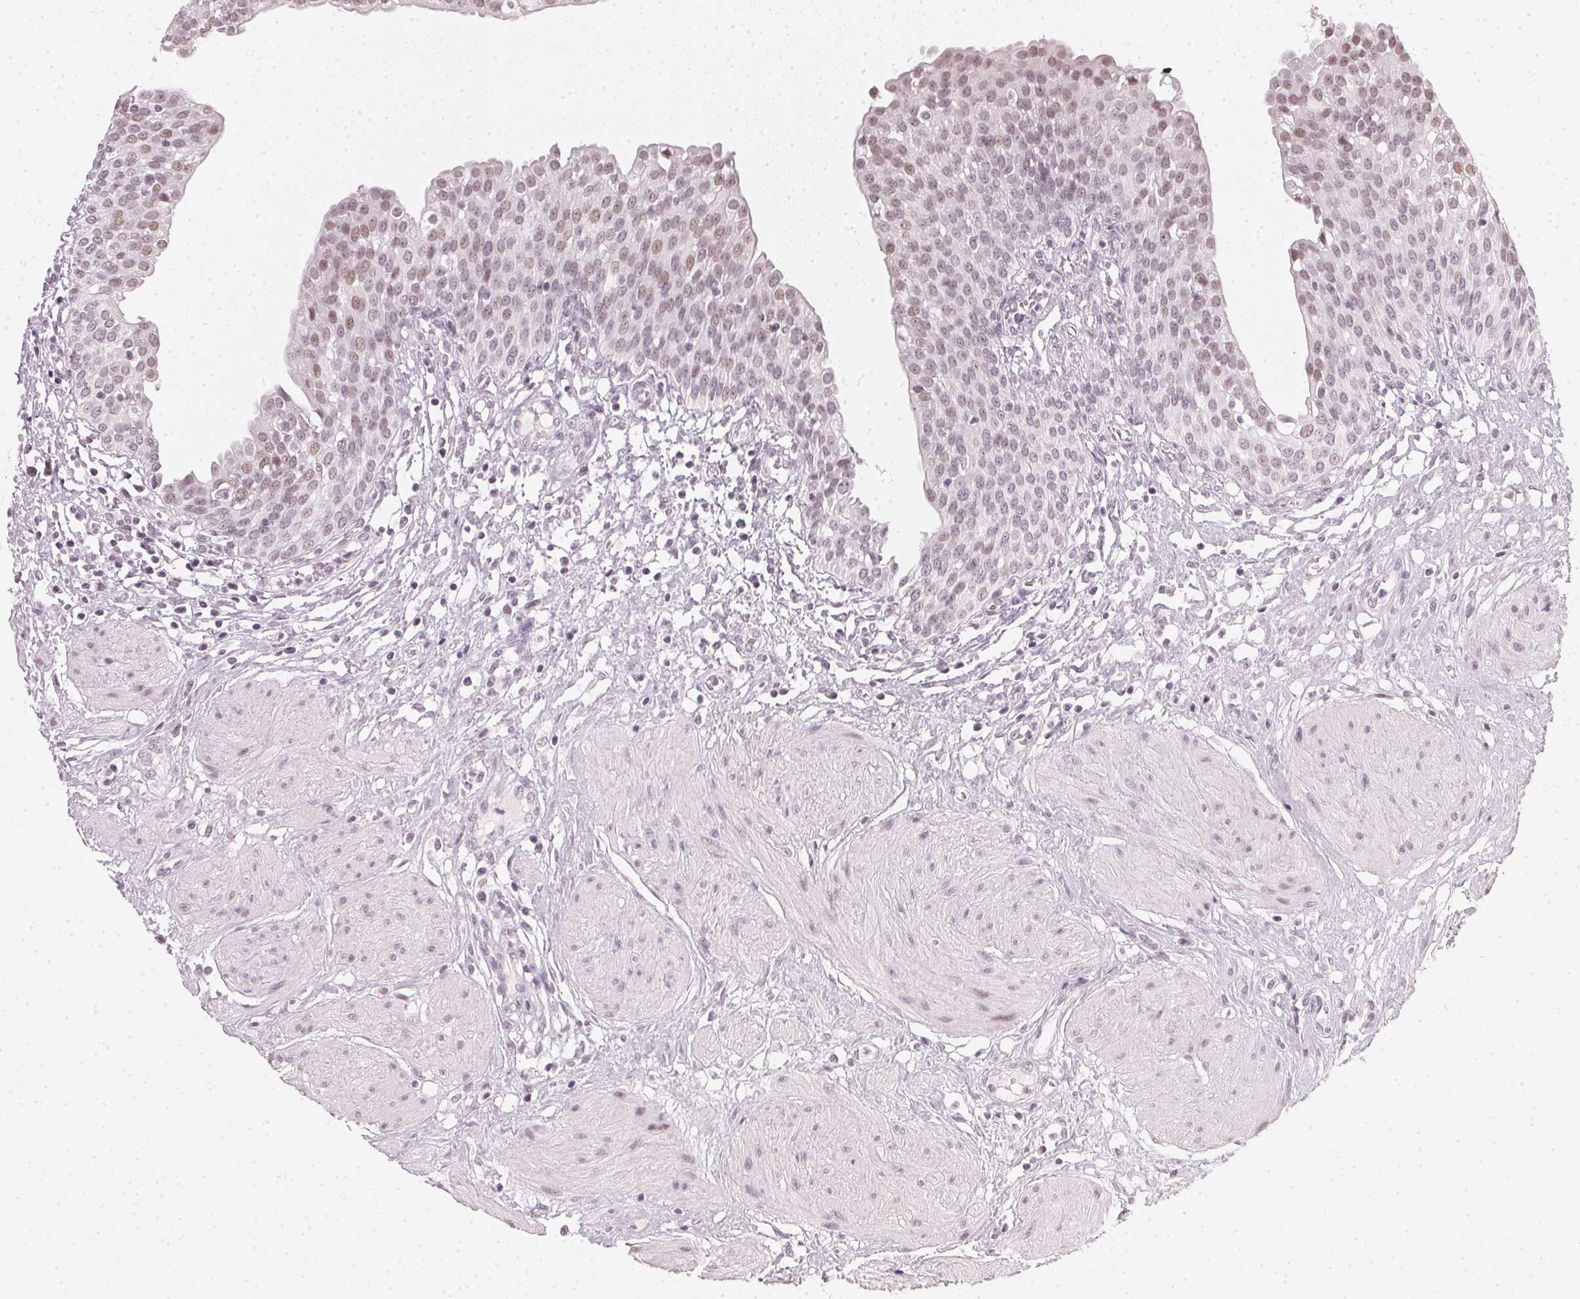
{"staining": {"intensity": "weak", "quantity": ">75%", "location": "nuclear"}, "tissue": "urinary bladder", "cell_type": "Urothelial cells", "image_type": "normal", "snomed": [{"axis": "morphology", "description": "Normal tissue, NOS"}, {"axis": "topography", "description": "Urinary bladder"}], "caption": "A low amount of weak nuclear expression is appreciated in about >75% of urothelial cells in benign urinary bladder. The protein is shown in brown color, while the nuclei are stained blue.", "gene": "DNAJC6", "patient": {"sex": "male", "age": 55}}